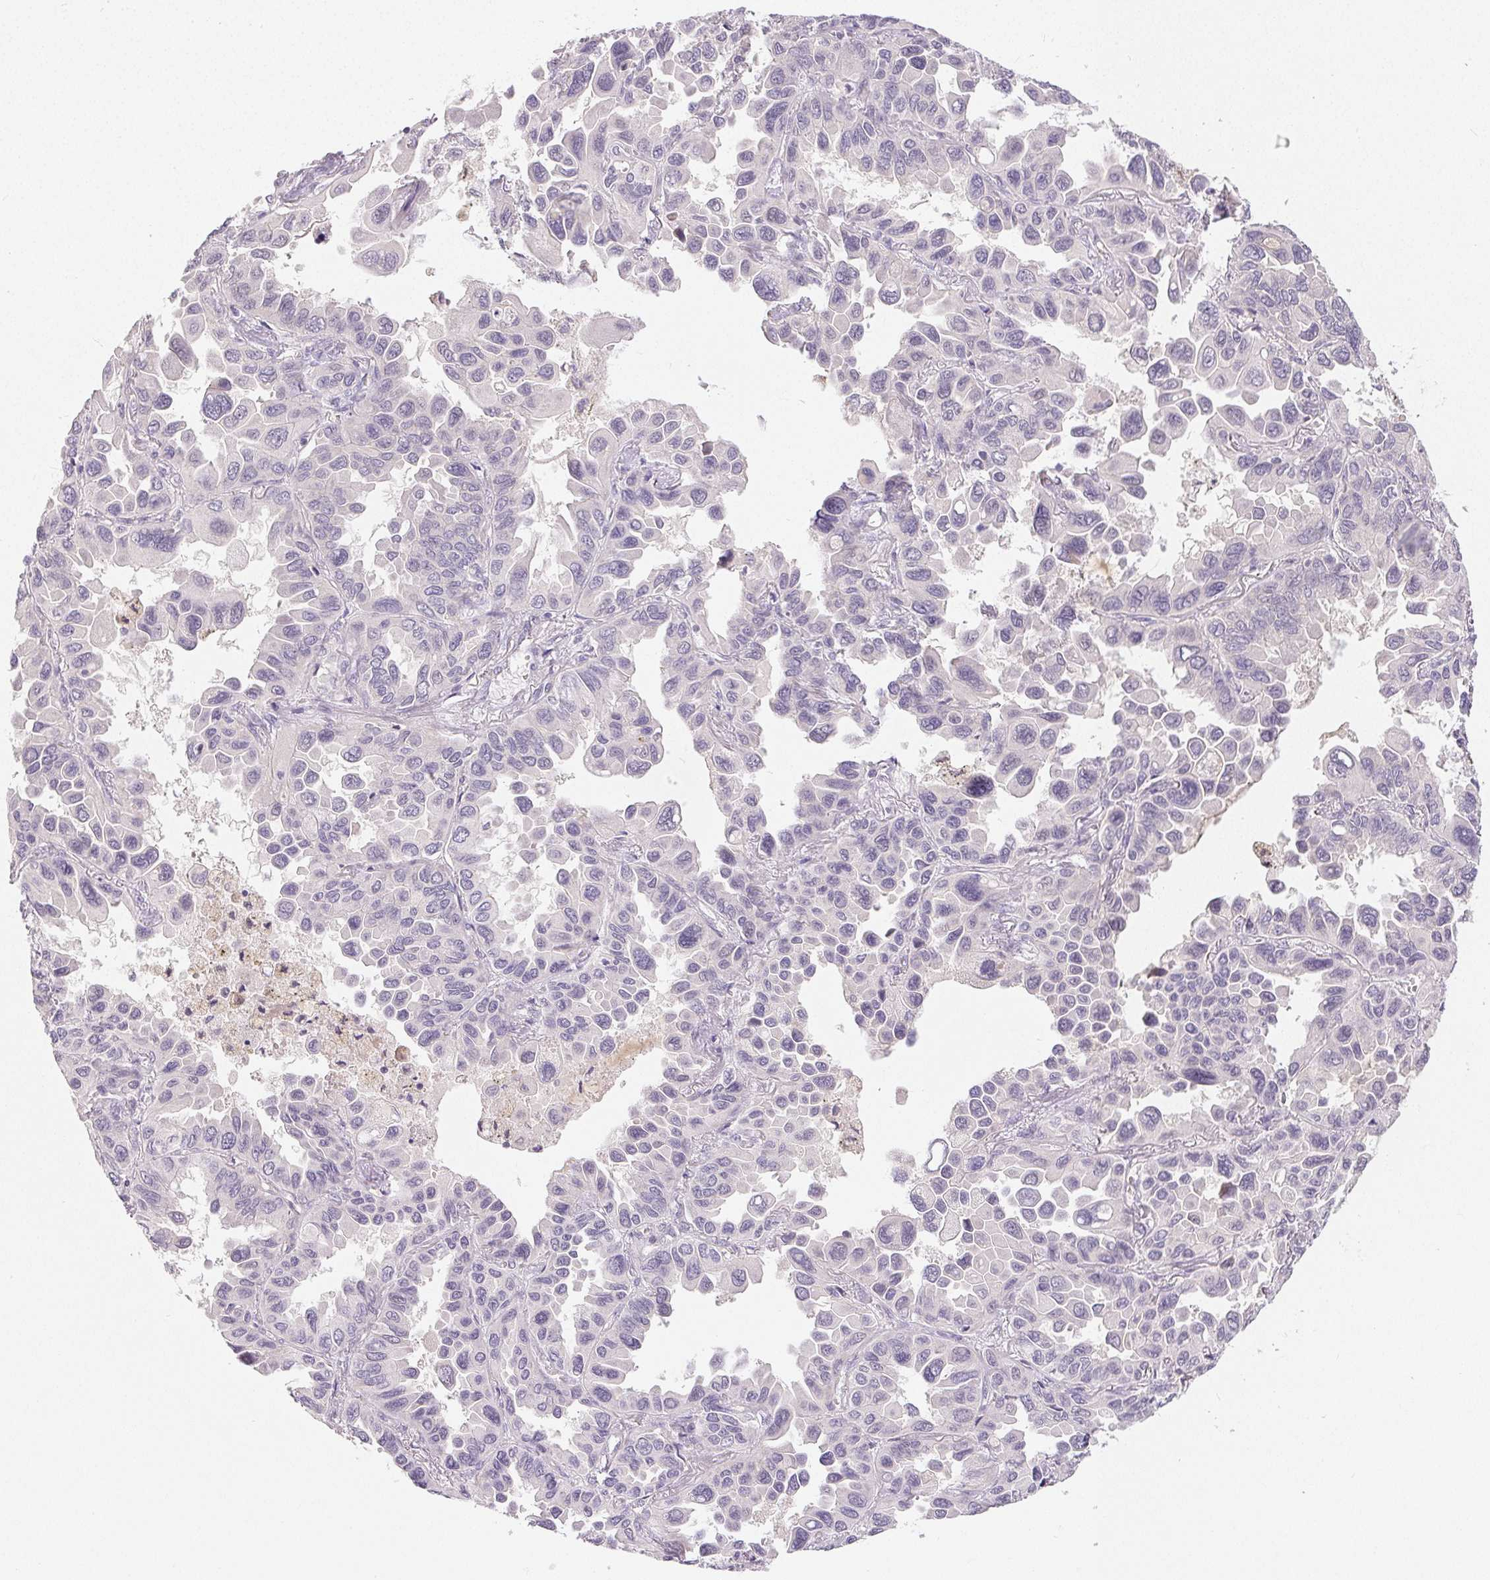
{"staining": {"intensity": "negative", "quantity": "none", "location": "none"}, "tissue": "lung cancer", "cell_type": "Tumor cells", "image_type": "cancer", "snomed": [{"axis": "morphology", "description": "Adenocarcinoma, NOS"}, {"axis": "topography", "description": "Lung"}], "caption": "This is an IHC histopathology image of human adenocarcinoma (lung). There is no positivity in tumor cells.", "gene": "TTC23L", "patient": {"sex": "male", "age": 64}}